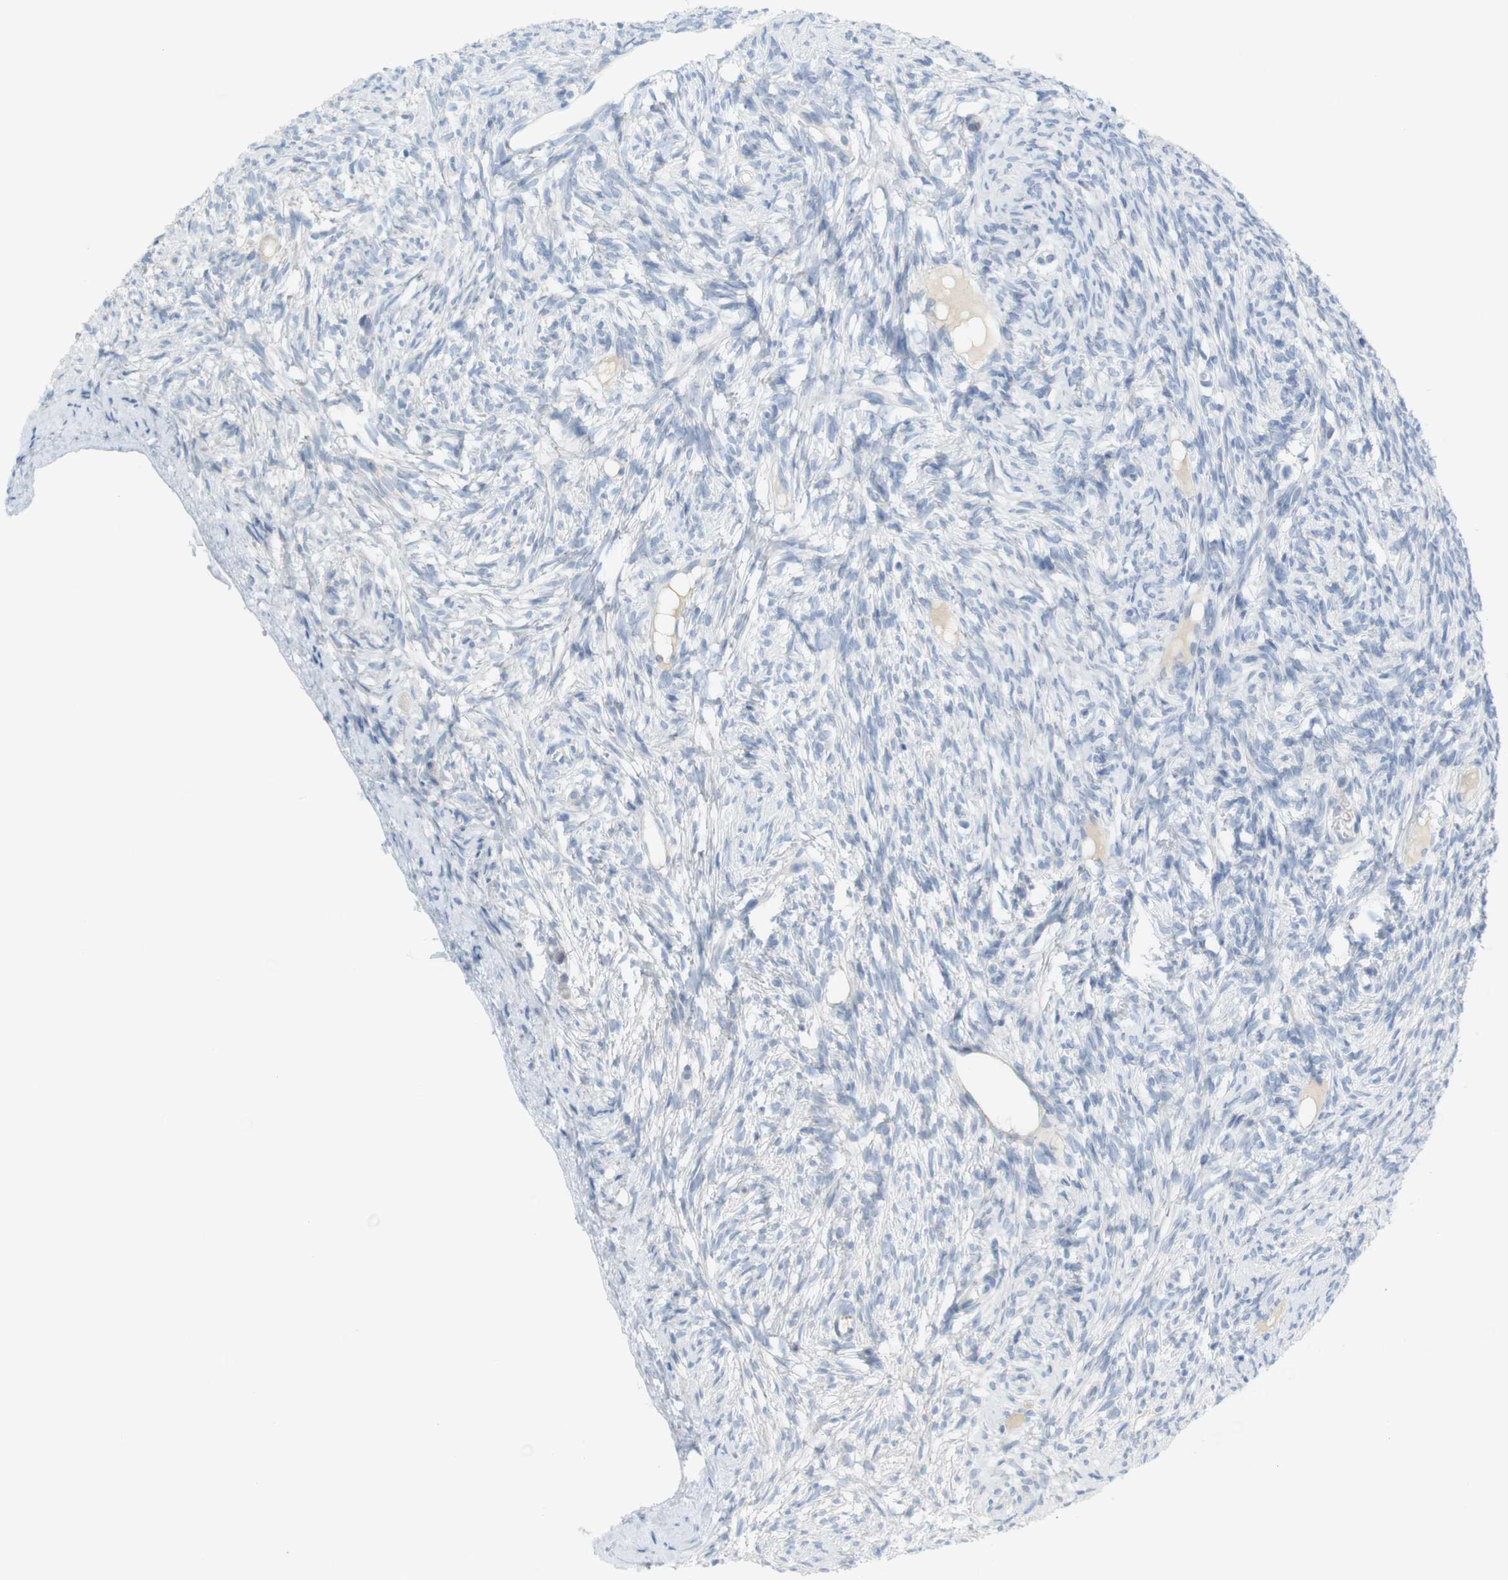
{"staining": {"intensity": "negative", "quantity": "none", "location": "none"}, "tissue": "ovary", "cell_type": "Follicle cells", "image_type": "normal", "snomed": [{"axis": "morphology", "description": "Normal tissue, NOS"}, {"axis": "topography", "description": "Ovary"}], "caption": "Immunohistochemistry (IHC) photomicrograph of benign ovary: human ovary stained with DAB (3,3'-diaminobenzidine) displays no significant protein expression in follicle cells. The staining is performed using DAB (3,3'-diaminobenzidine) brown chromogen with nuclei counter-stained in using hematoxylin.", "gene": "RGS9", "patient": {"sex": "female", "age": 33}}